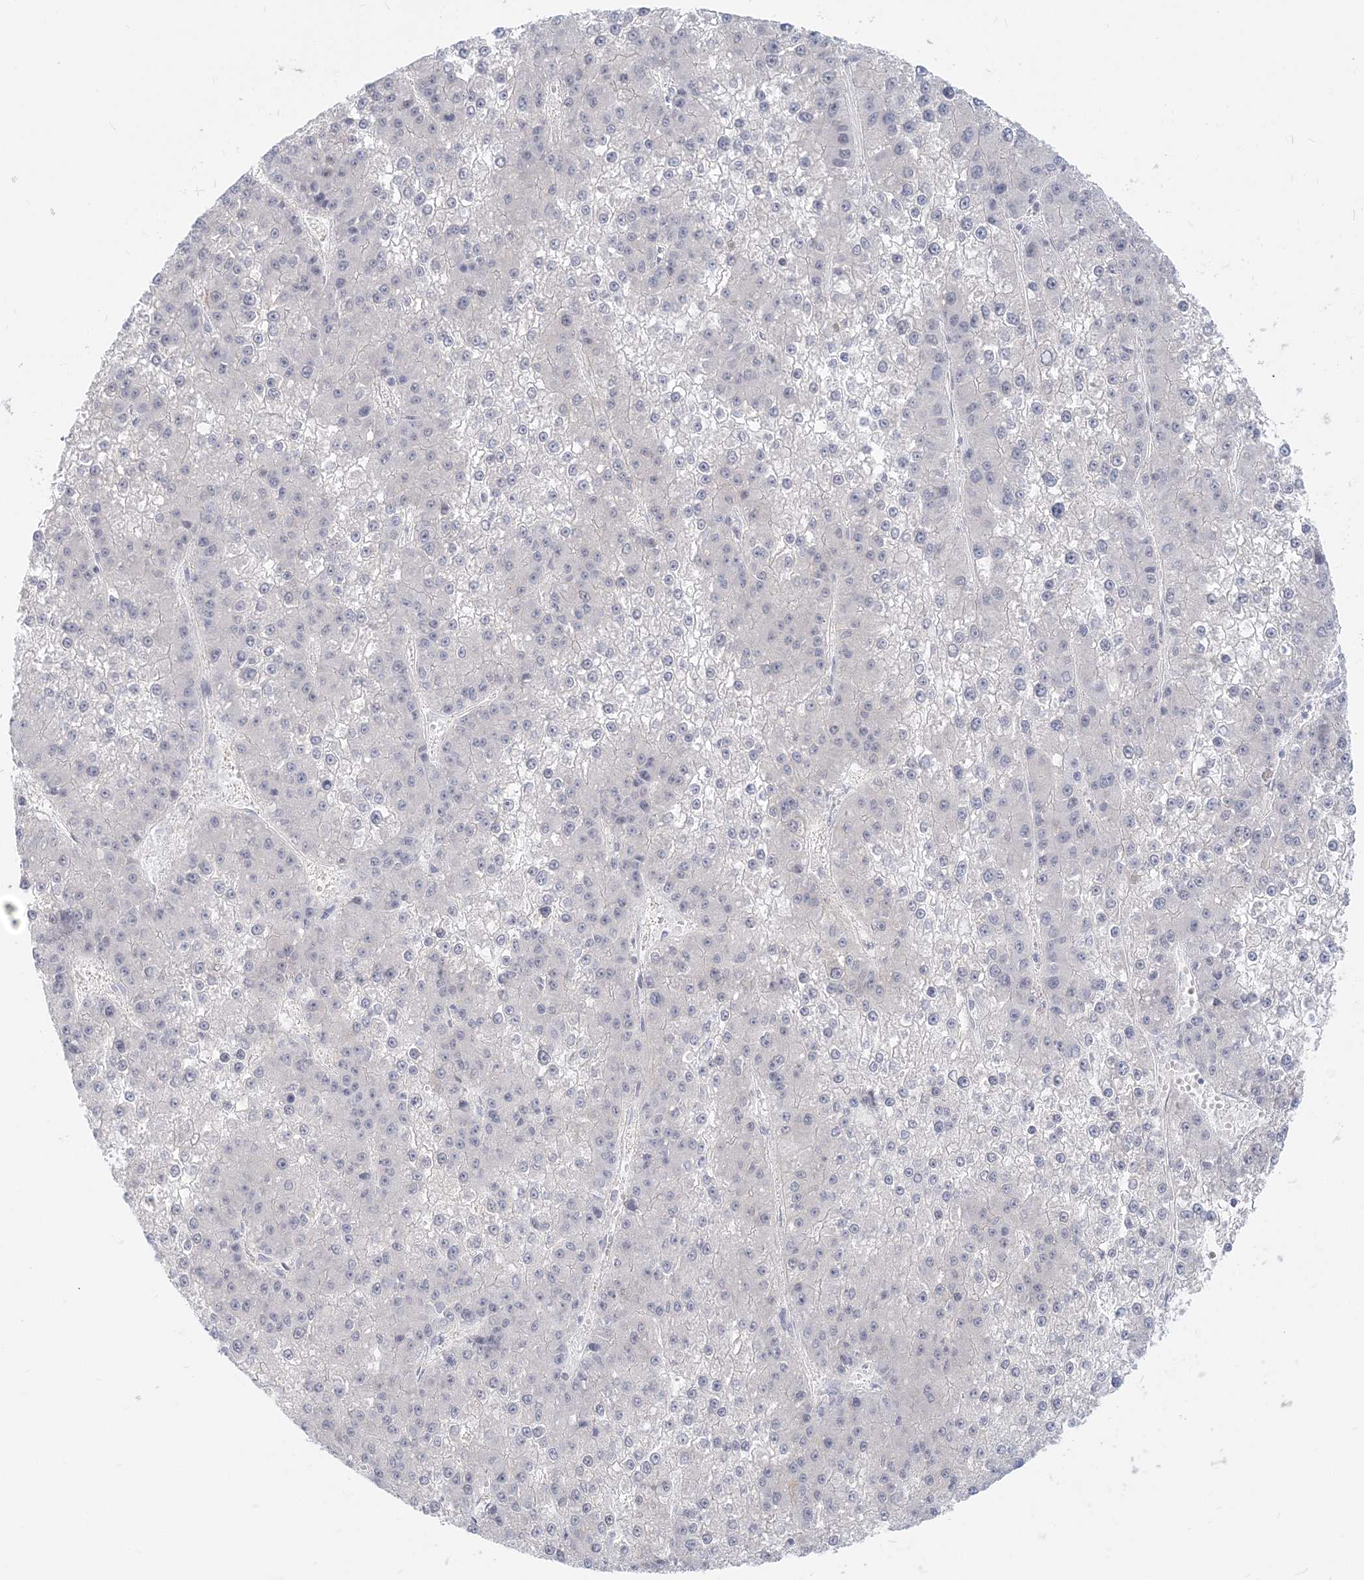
{"staining": {"intensity": "negative", "quantity": "none", "location": "none"}, "tissue": "liver cancer", "cell_type": "Tumor cells", "image_type": "cancer", "snomed": [{"axis": "morphology", "description": "Carcinoma, Hepatocellular, NOS"}, {"axis": "topography", "description": "Liver"}], "caption": "Immunohistochemistry (IHC) histopathology image of neoplastic tissue: hepatocellular carcinoma (liver) stained with DAB demonstrates no significant protein expression in tumor cells.", "gene": "GMPPA", "patient": {"sex": "female", "age": 73}}